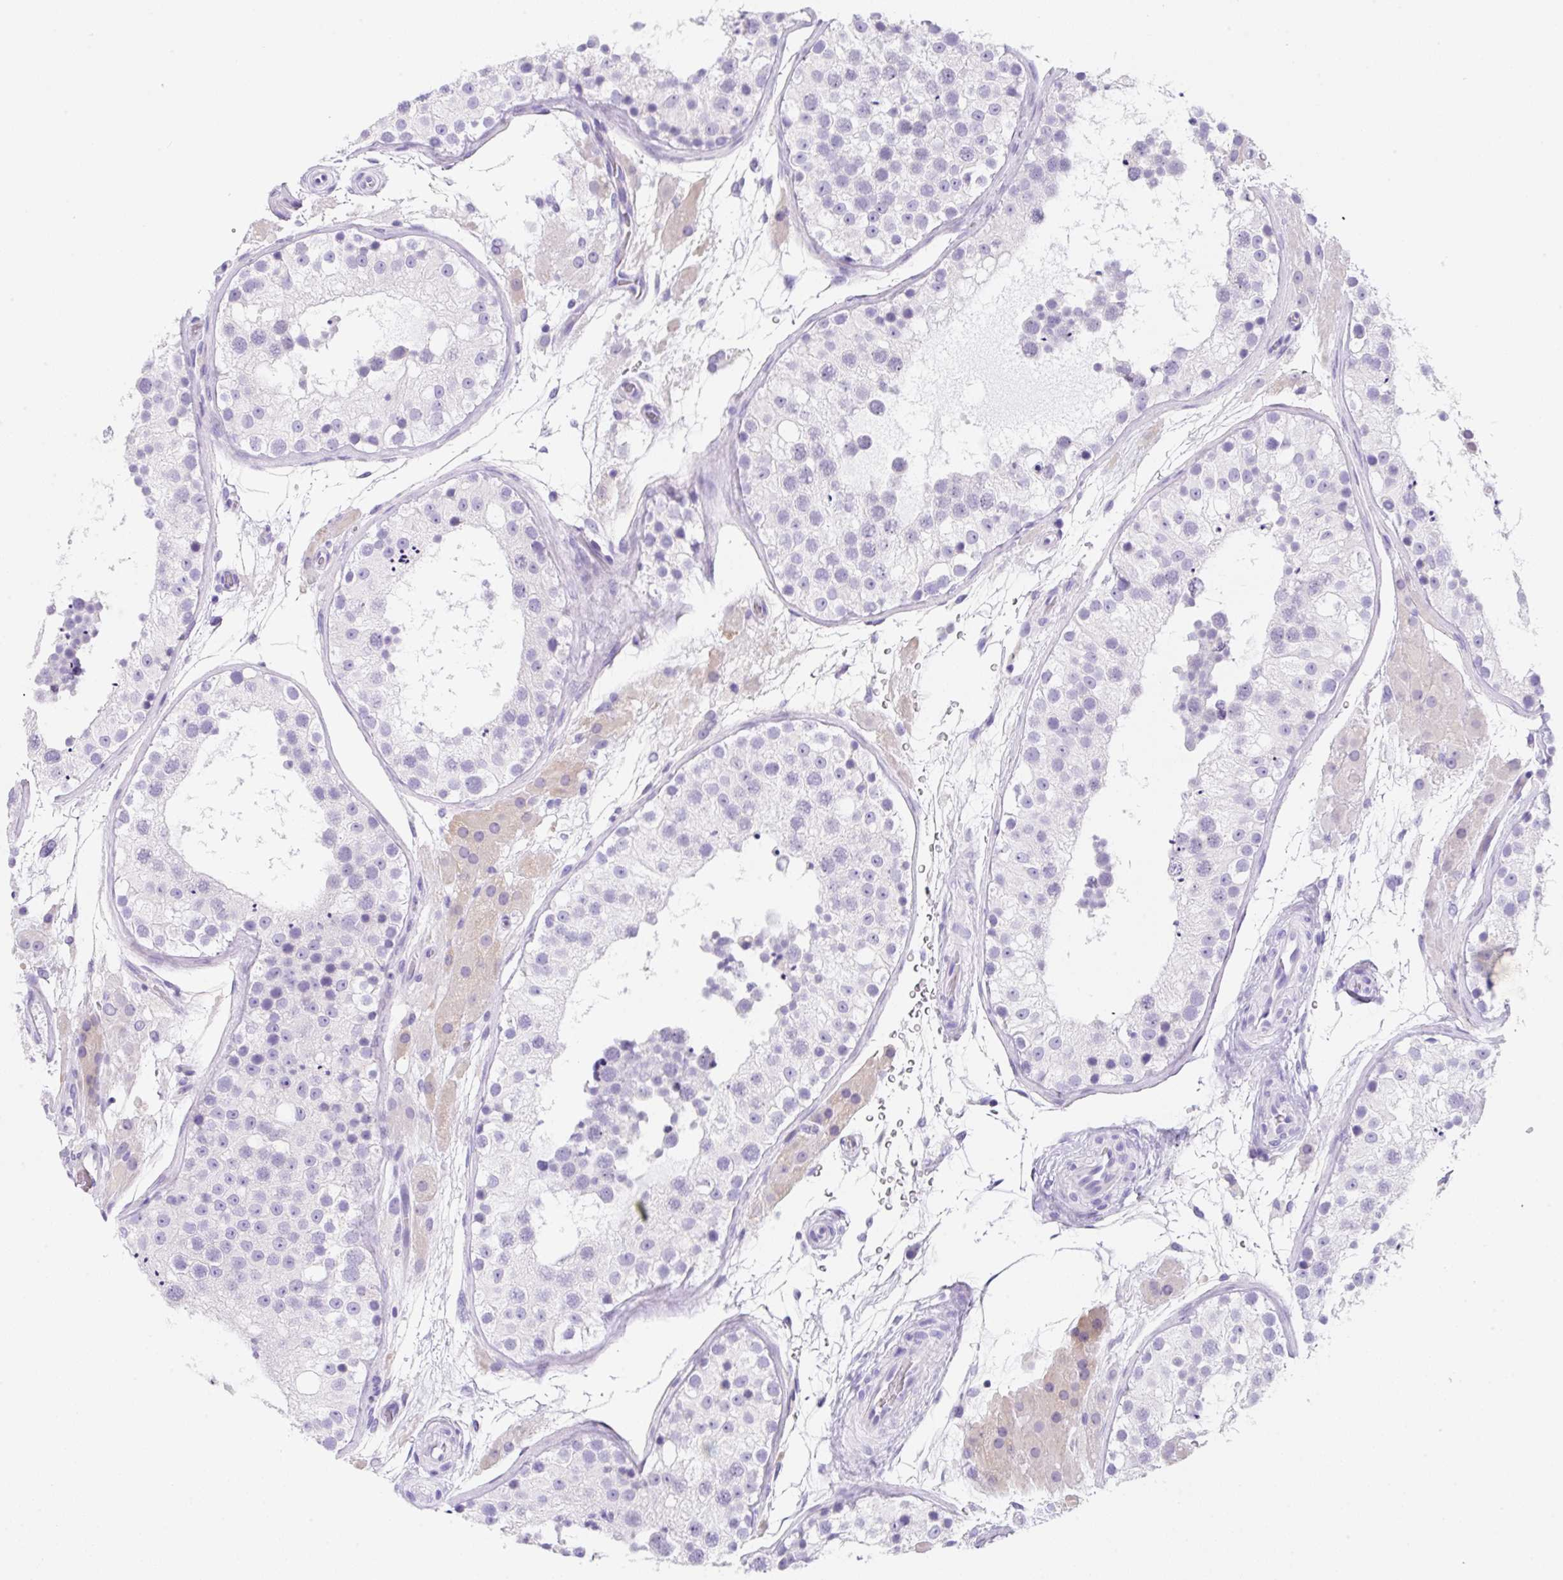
{"staining": {"intensity": "negative", "quantity": "none", "location": "none"}, "tissue": "testis", "cell_type": "Cells in seminiferous ducts", "image_type": "normal", "snomed": [{"axis": "morphology", "description": "Normal tissue, NOS"}, {"axis": "topography", "description": "Testis"}], "caption": "Image shows no significant protein staining in cells in seminiferous ducts of unremarkable testis. (DAB immunohistochemistry, high magnification).", "gene": "KLK8", "patient": {"sex": "male", "age": 26}}